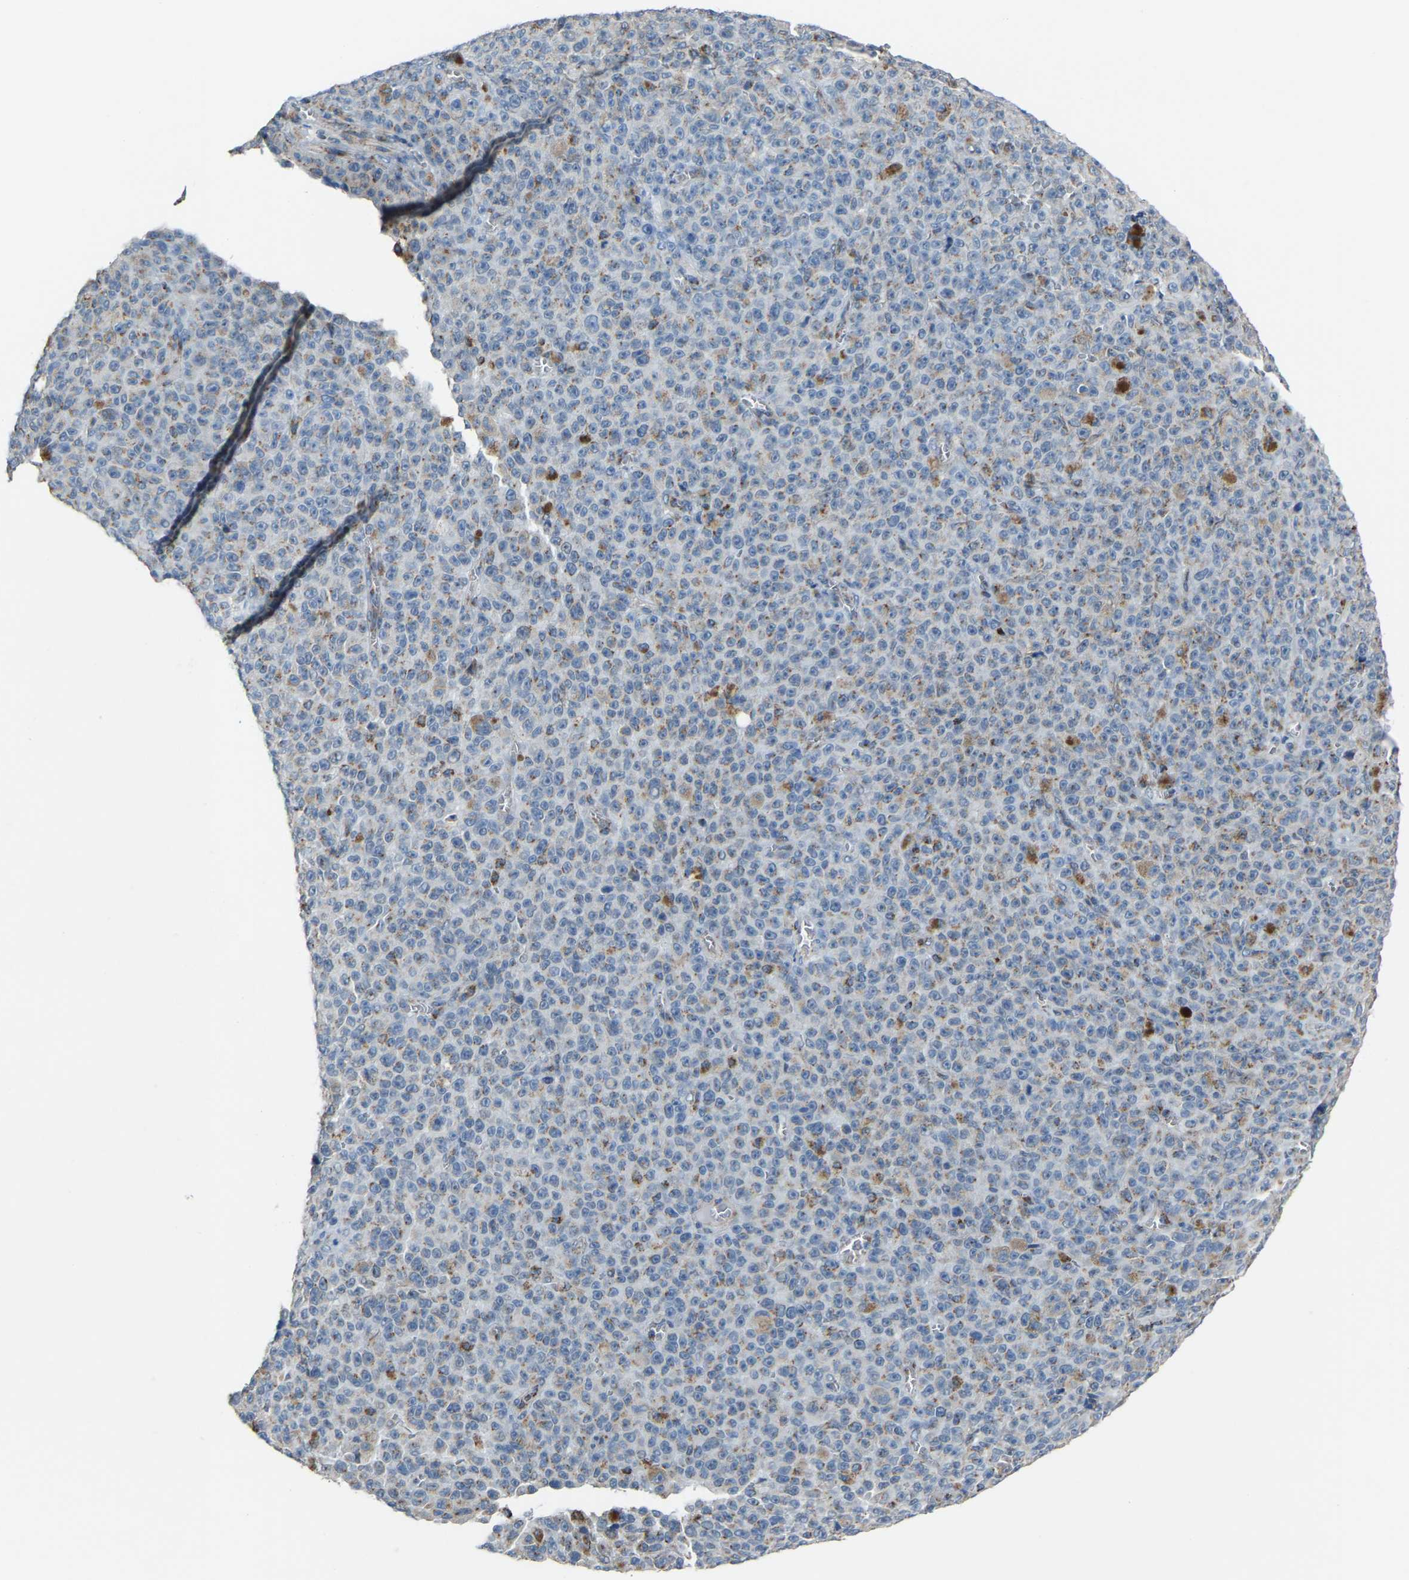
{"staining": {"intensity": "weak", "quantity": "<25%", "location": "cytoplasmic/membranous"}, "tissue": "melanoma", "cell_type": "Tumor cells", "image_type": "cancer", "snomed": [{"axis": "morphology", "description": "Malignant melanoma, NOS"}, {"axis": "topography", "description": "Skin"}], "caption": "Immunohistochemistry (IHC) histopathology image of neoplastic tissue: melanoma stained with DAB exhibits no significant protein expression in tumor cells.", "gene": "CANT1", "patient": {"sex": "female", "age": 82}}